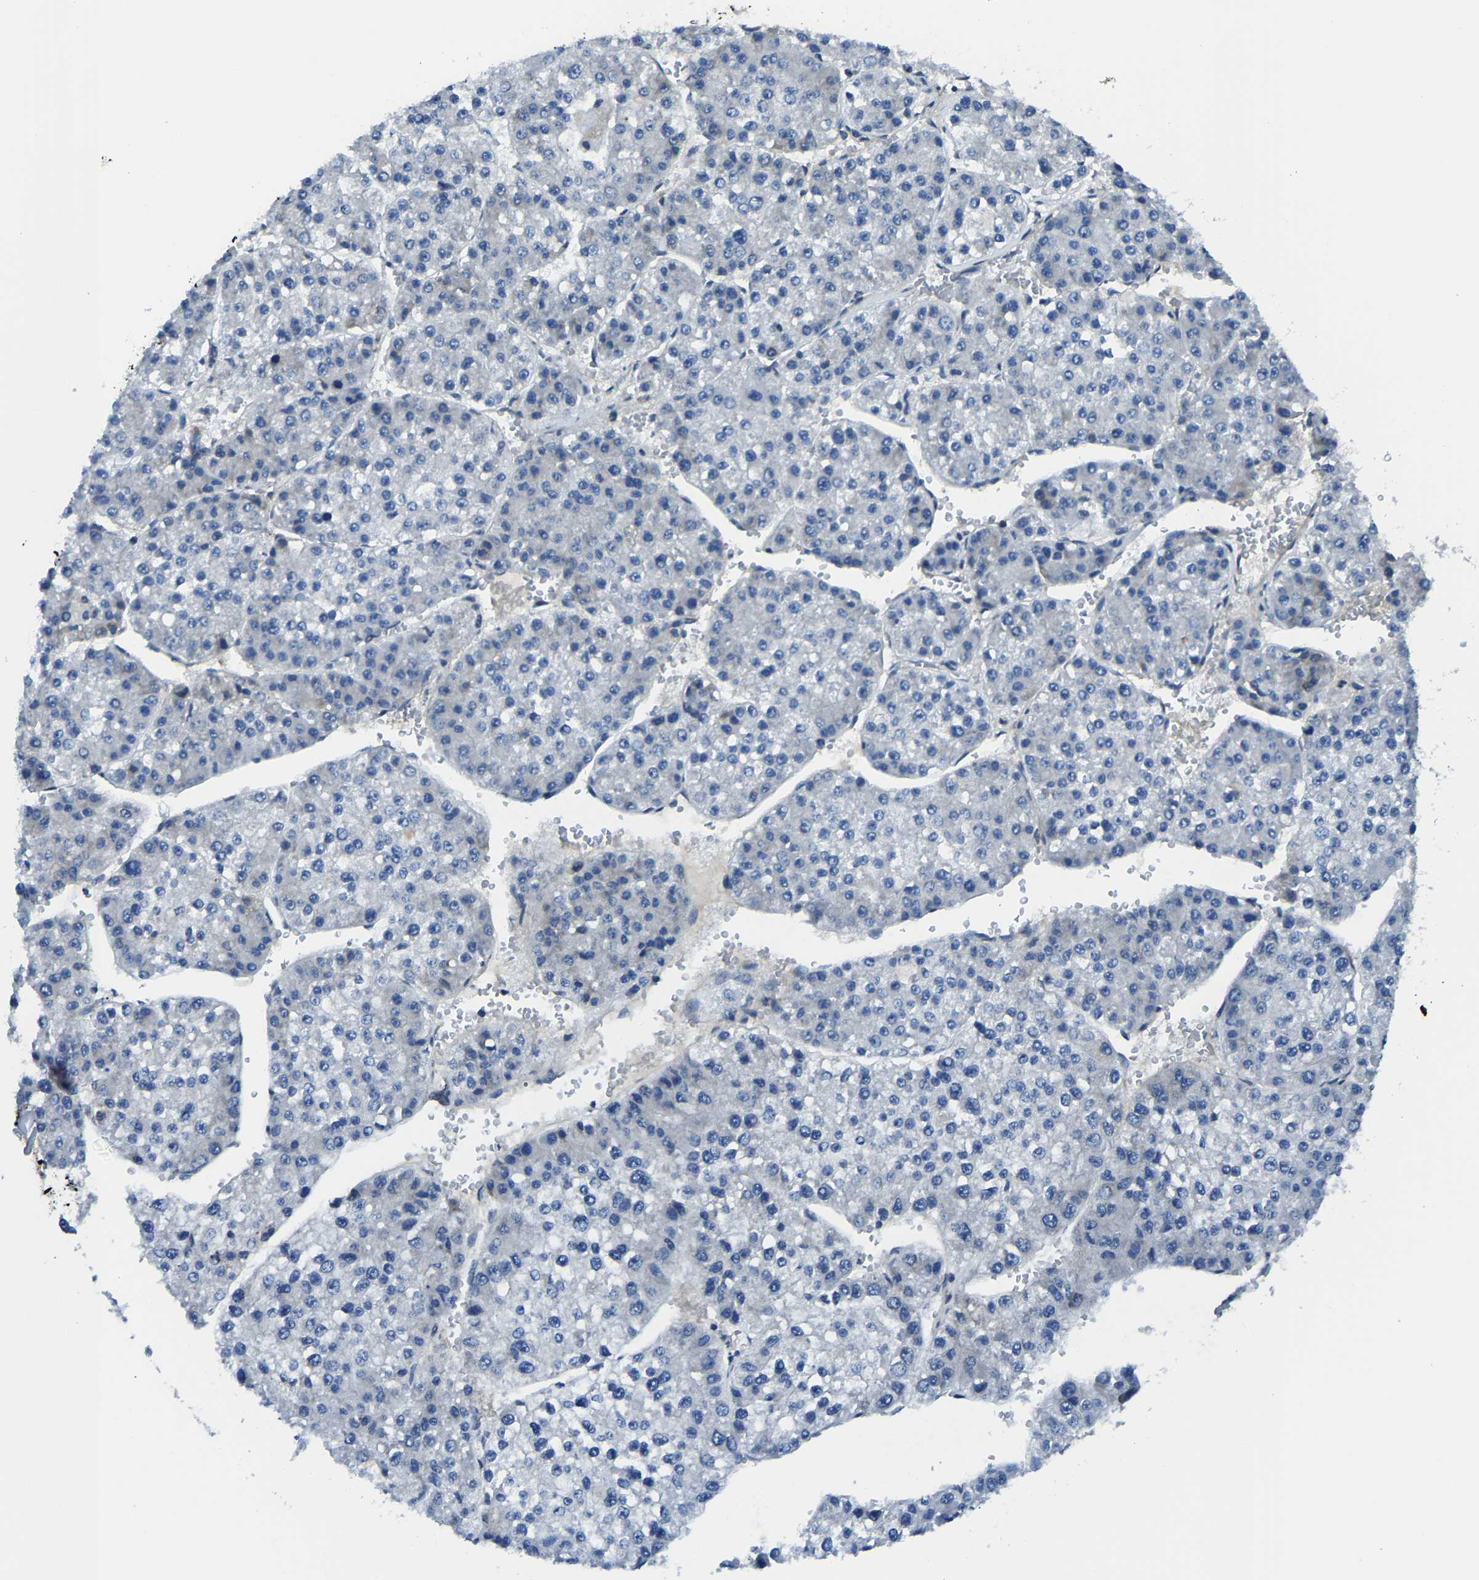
{"staining": {"intensity": "negative", "quantity": "none", "location": "none"}, "tissue": "liver cancer", "cell_type": "Tumor cells", "image_type": "cancer", "snomed": [{"axis": "morphology", "description": "Carcinoma, Hepatocellular, NOS"}, {"axis": "topography", "description": "Liver"}], "caption": "The histopathology image displays no significant expression in tumor cells of liver cancer. (Stains: DAB IHC with hematoxylin counter stain, Microscopy: brightfield microscopy at high magnification).", "gene": "G3BP2", "patient": {"sex": "female", "age": 73}}